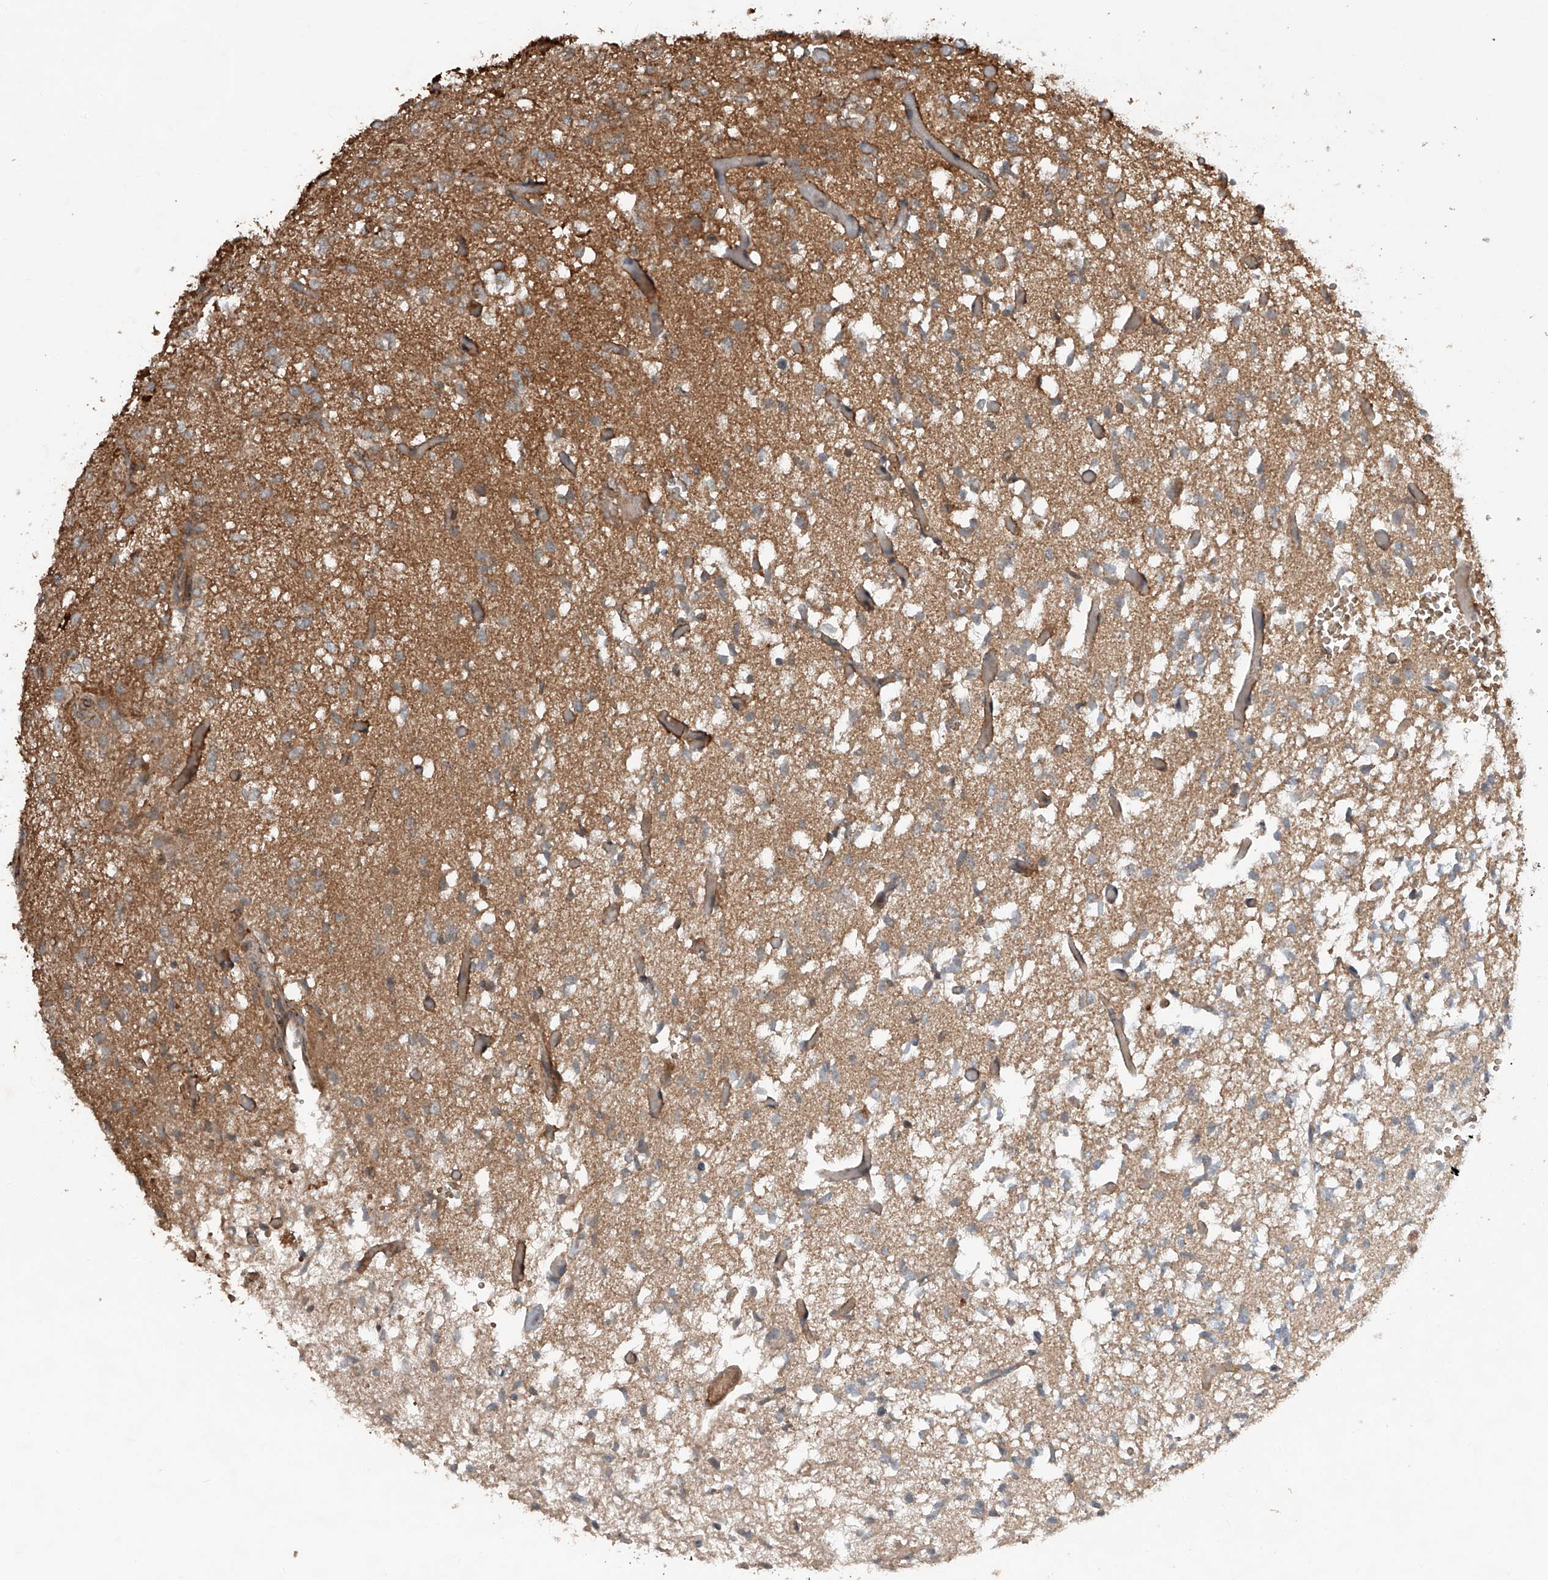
{"staining": {"intensity": "weak", "quantity": ">75%", "location": "cytoplasmic/membranous"}, "tissue": "glioma", "cell_type": "Tumor cells", "image_type": "cancer", "snomed": [{"axis": "morphology", "description": "Glioma, malignant, High grade"}, {"axis": "topography", "description": "Brain"}], "caption": "High-power microscopy captured an immunohistochemistry micrograph of malignant glioma (high-grade), revealing weak cytoplasmic/membranous expression in about >75% of tumor cells.", "gene": "ADAM23", "patient": {"sex": "female", "age": 59}}